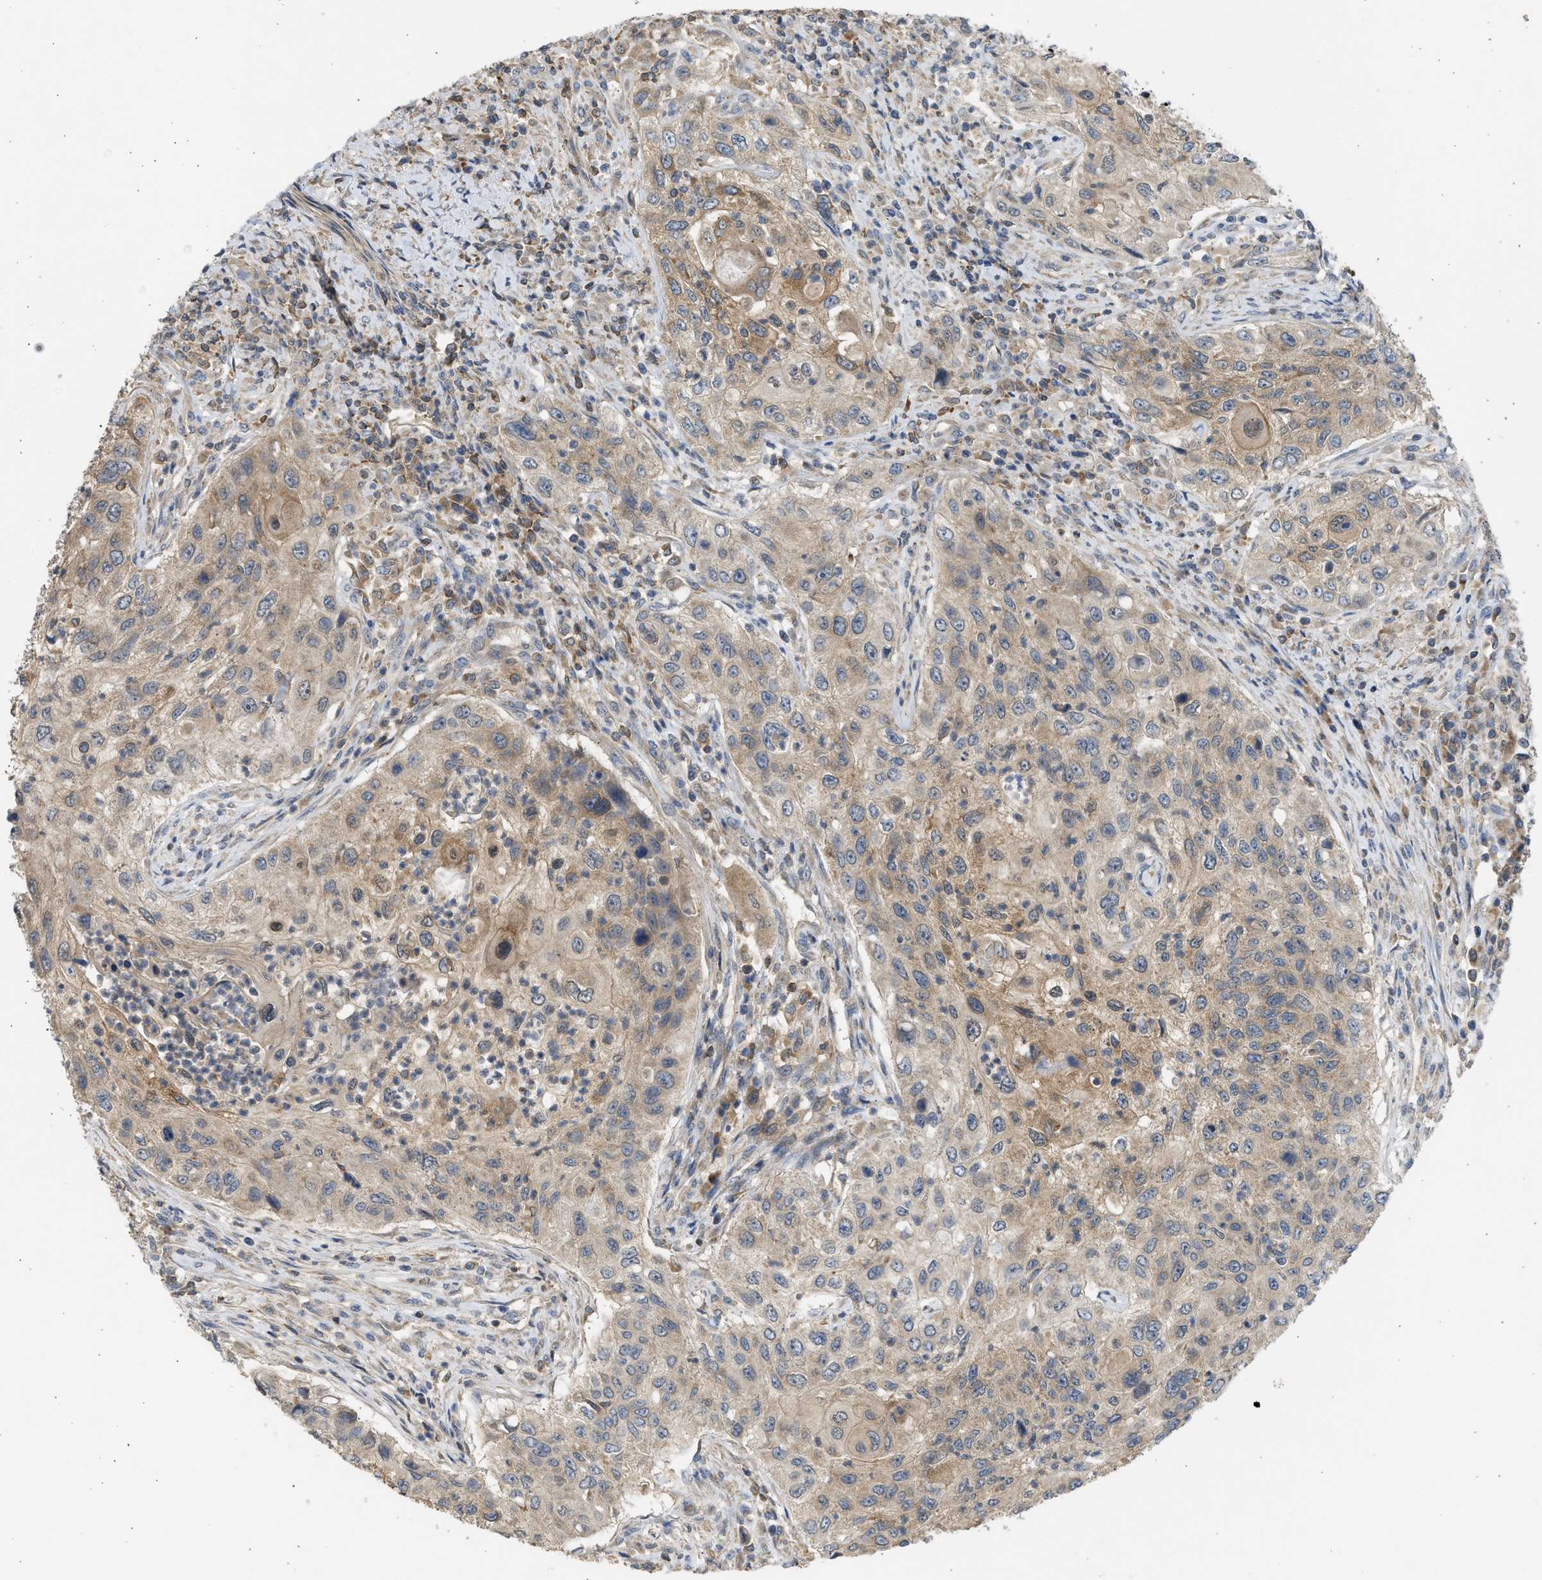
{"staining": {"intensity": "moderate", "quantity": ">75%", "location": "cytoplasmic/membranous"}, "tissue": "urothelial cancer", "cell_type": "Tumor cells", "image_type": "cancer", "snomed": [{"axis": "morphology", "description": "Urothelial carcinoma, High grade"}, {"axis": "topography", "description": "Urinary bladder"}], "caption": "DAB (3,3'-diaminobenzidine) immunohistochemical staining of urothelial cancer reveals moderate cytoplasmic/membranous protein staining in about >75% of tumor cells.", "gene": "CYP1A1", "patient": {"sex": "female", "age": 60}}